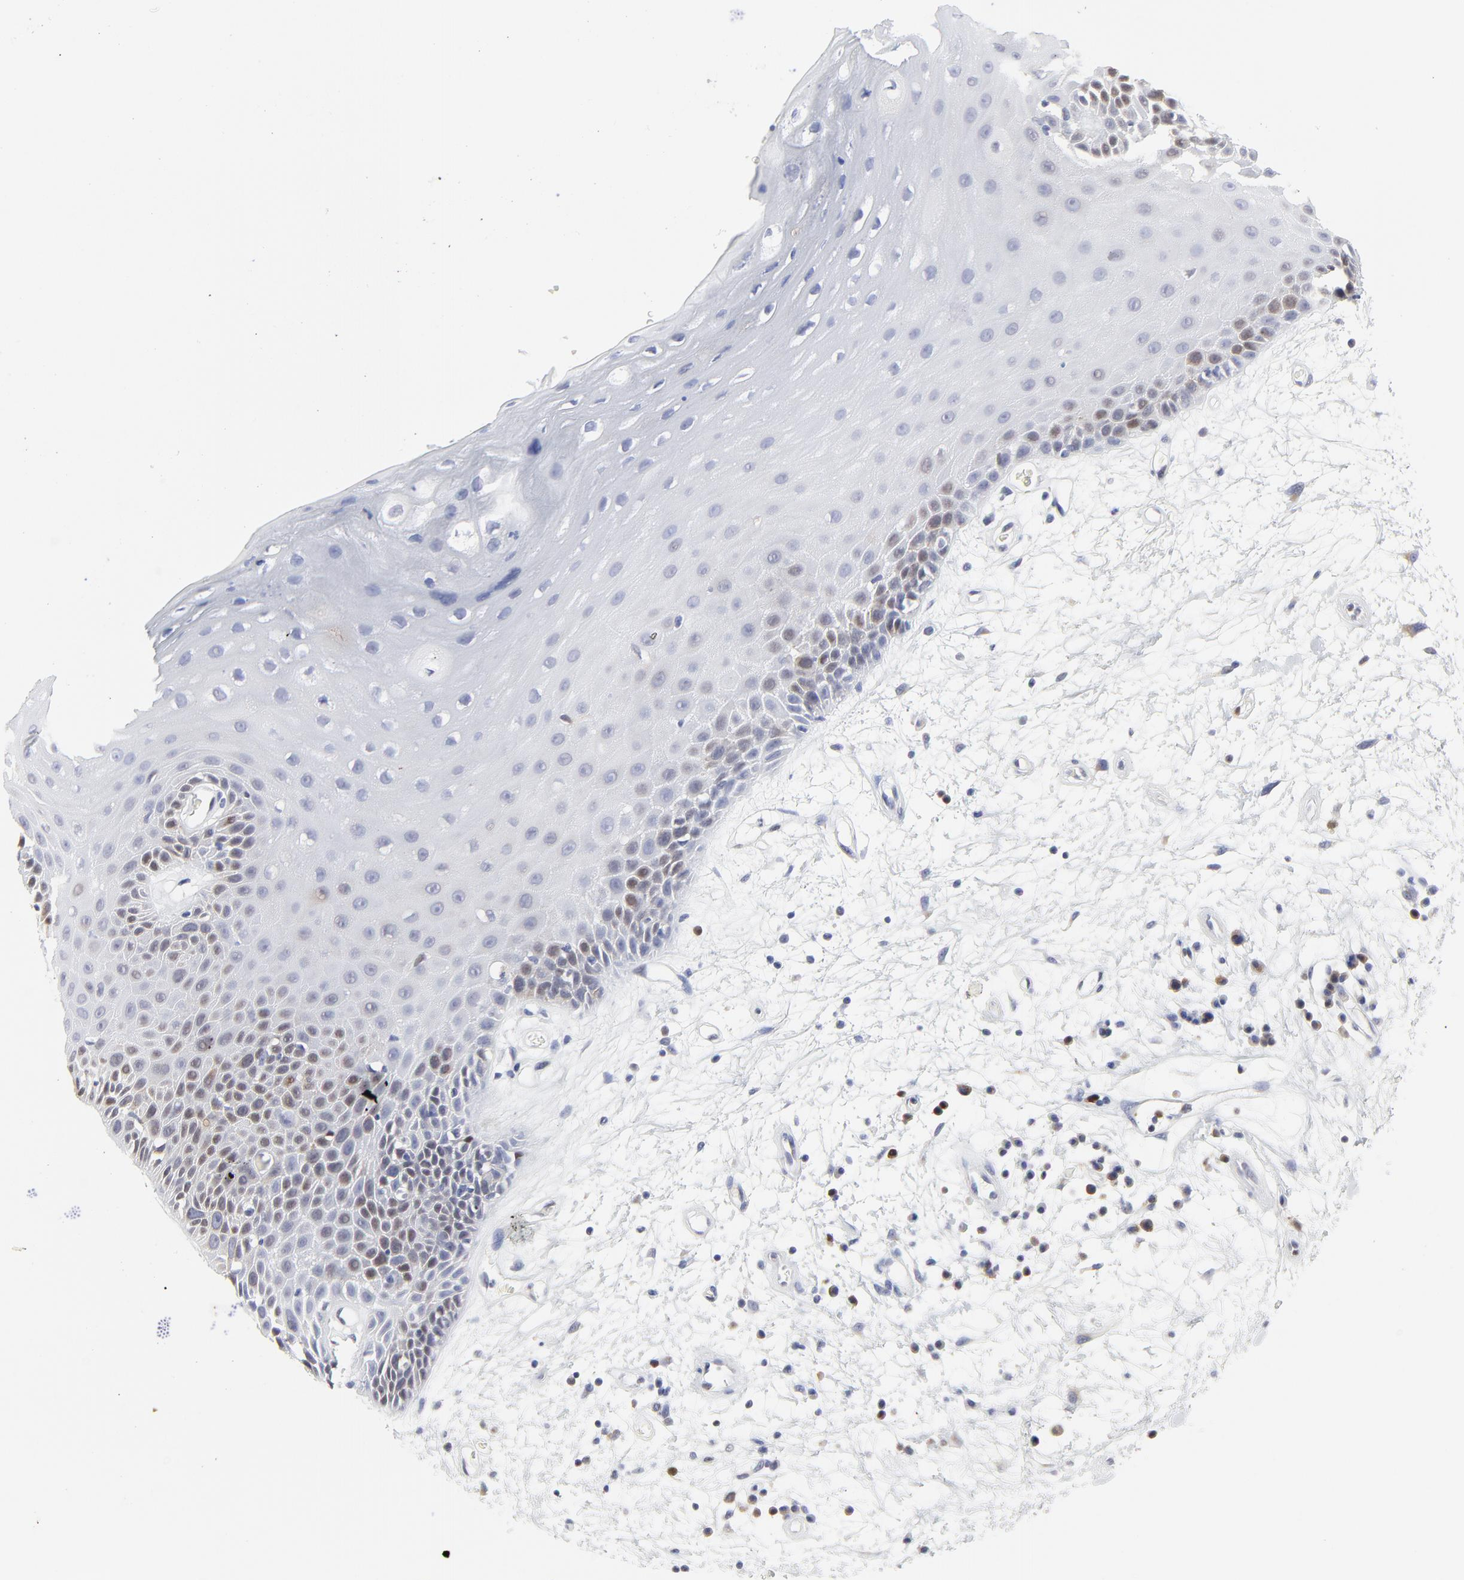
{"staining": {"intensity": "weak", "quantity": "<25%", "location": "nuclear"}, "tissue": "oral mucosa", "cell_type": "Squamous epithelial cells", "image_type": "normal", "snomed": [{"axis": "morphology", "description": "Normal tissue, NOS"}, {"axis": "topography", "description": "Oral tissue"}], "caption": "This histopathology image is of benign oral mucosa stained with immunohistochemistry (IHC) to label a protein in brown with the nuclei are counter-stained blue. There is no expression in squamous epithelial cells.", "gene": "NCAPH", "patient": {"sex": "female", "age": 79}}